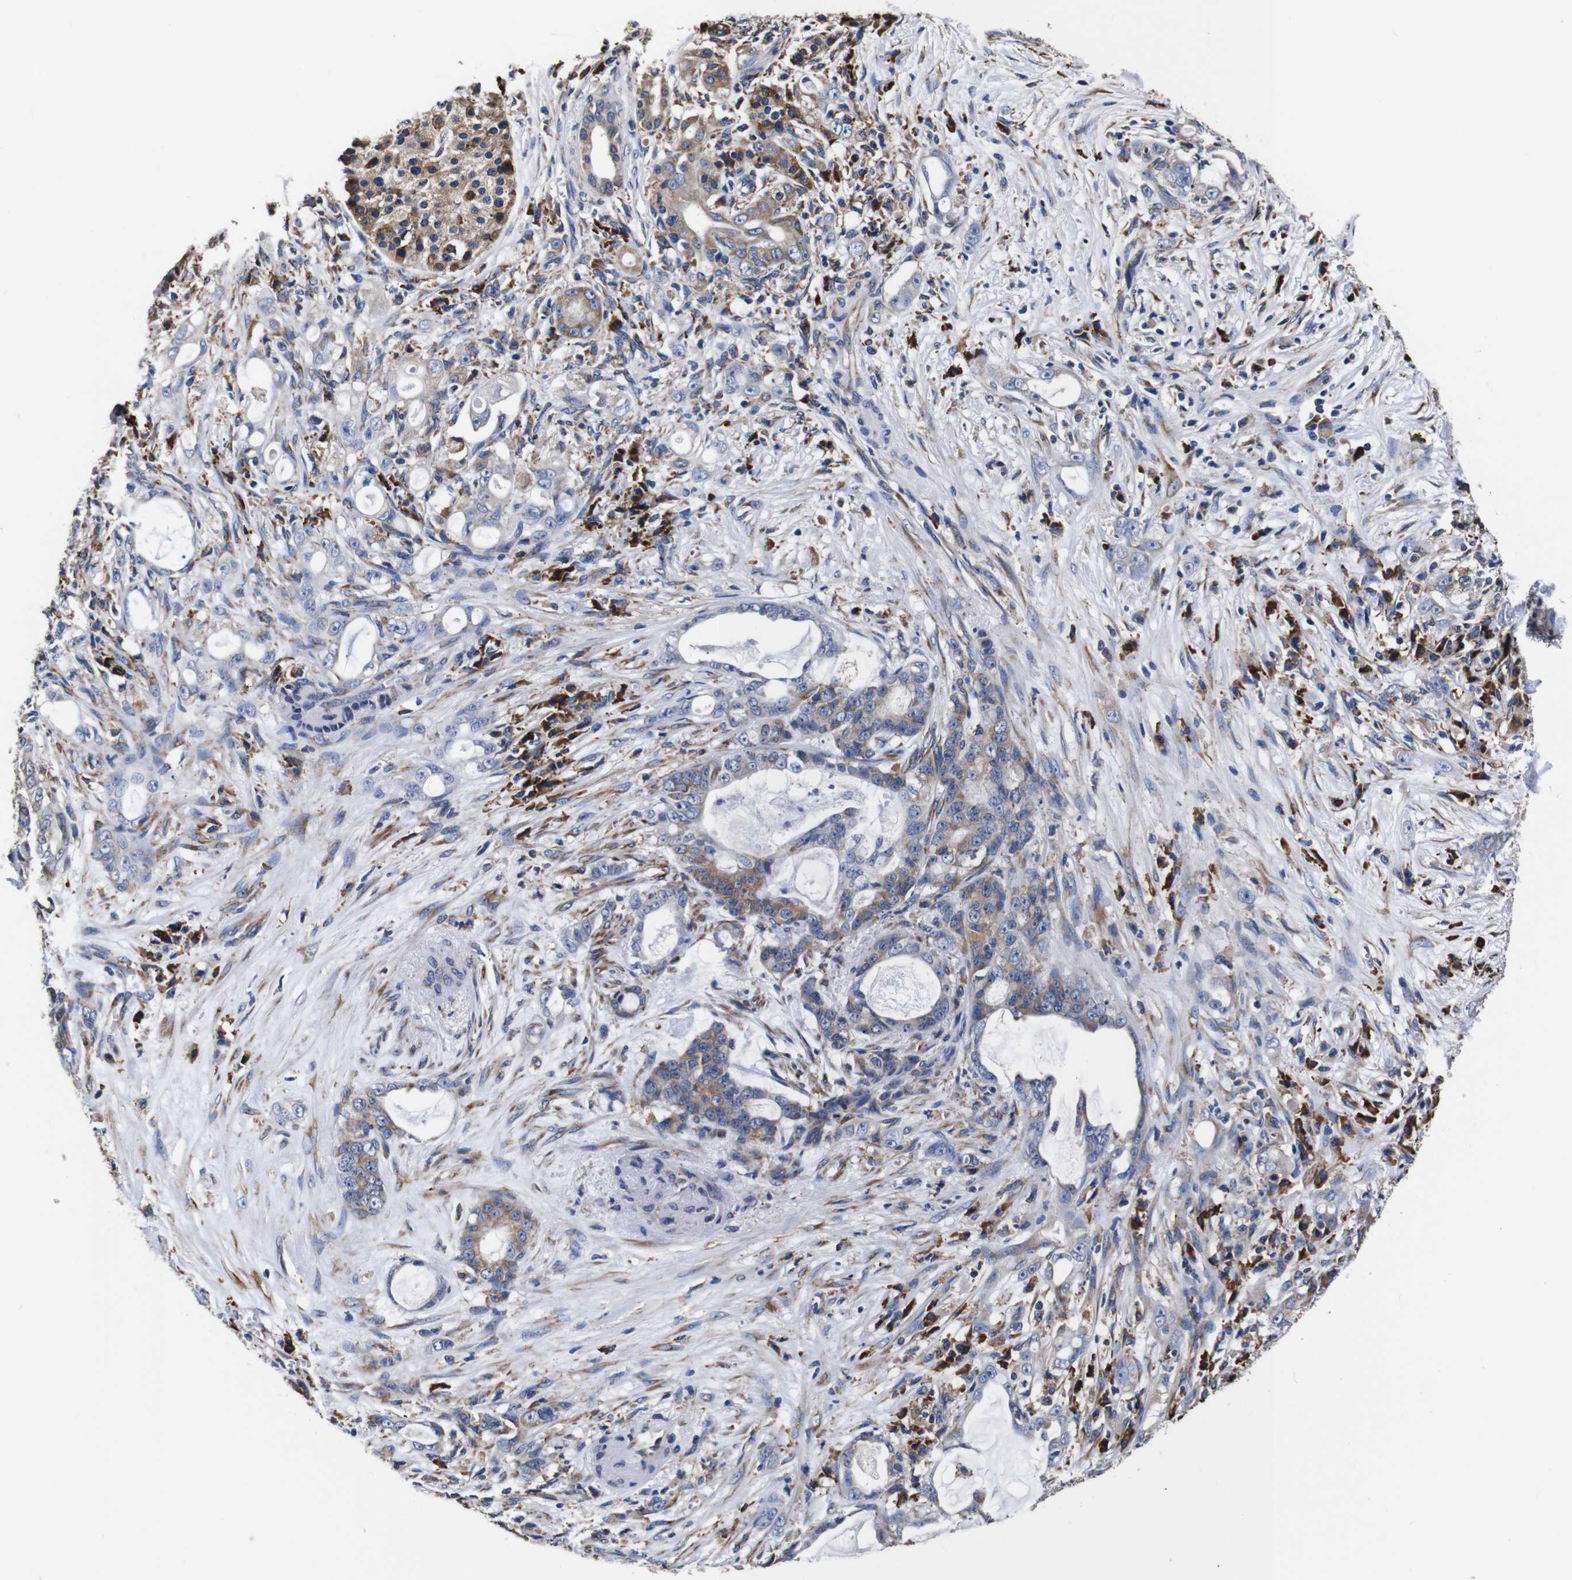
{"staining": {"intensity": "moderate", "quantity": "<25%", "location": "cytoplasmic/membranous"}, "tissue": "pancreatic cancer", "cell_type": "Tumor cells", "image_type": "cancer", "snomed": [{"axis": "morphology", "description": "Adenocarcinoma, NOS"}, {"axis": "topography", "description": "Pancreas"}], "caption": "This micrograph reveals pancreatic cancer (adenocarcinoma) stained with immunohistochemistry to label a protein in brown. The cytoplasmic/membranous of tumor cells show moderate positivity for the protein. Nuclei are counter-stained blue.", "gene": "PPIB", "patient": {"sex": "female", "age": 73}}